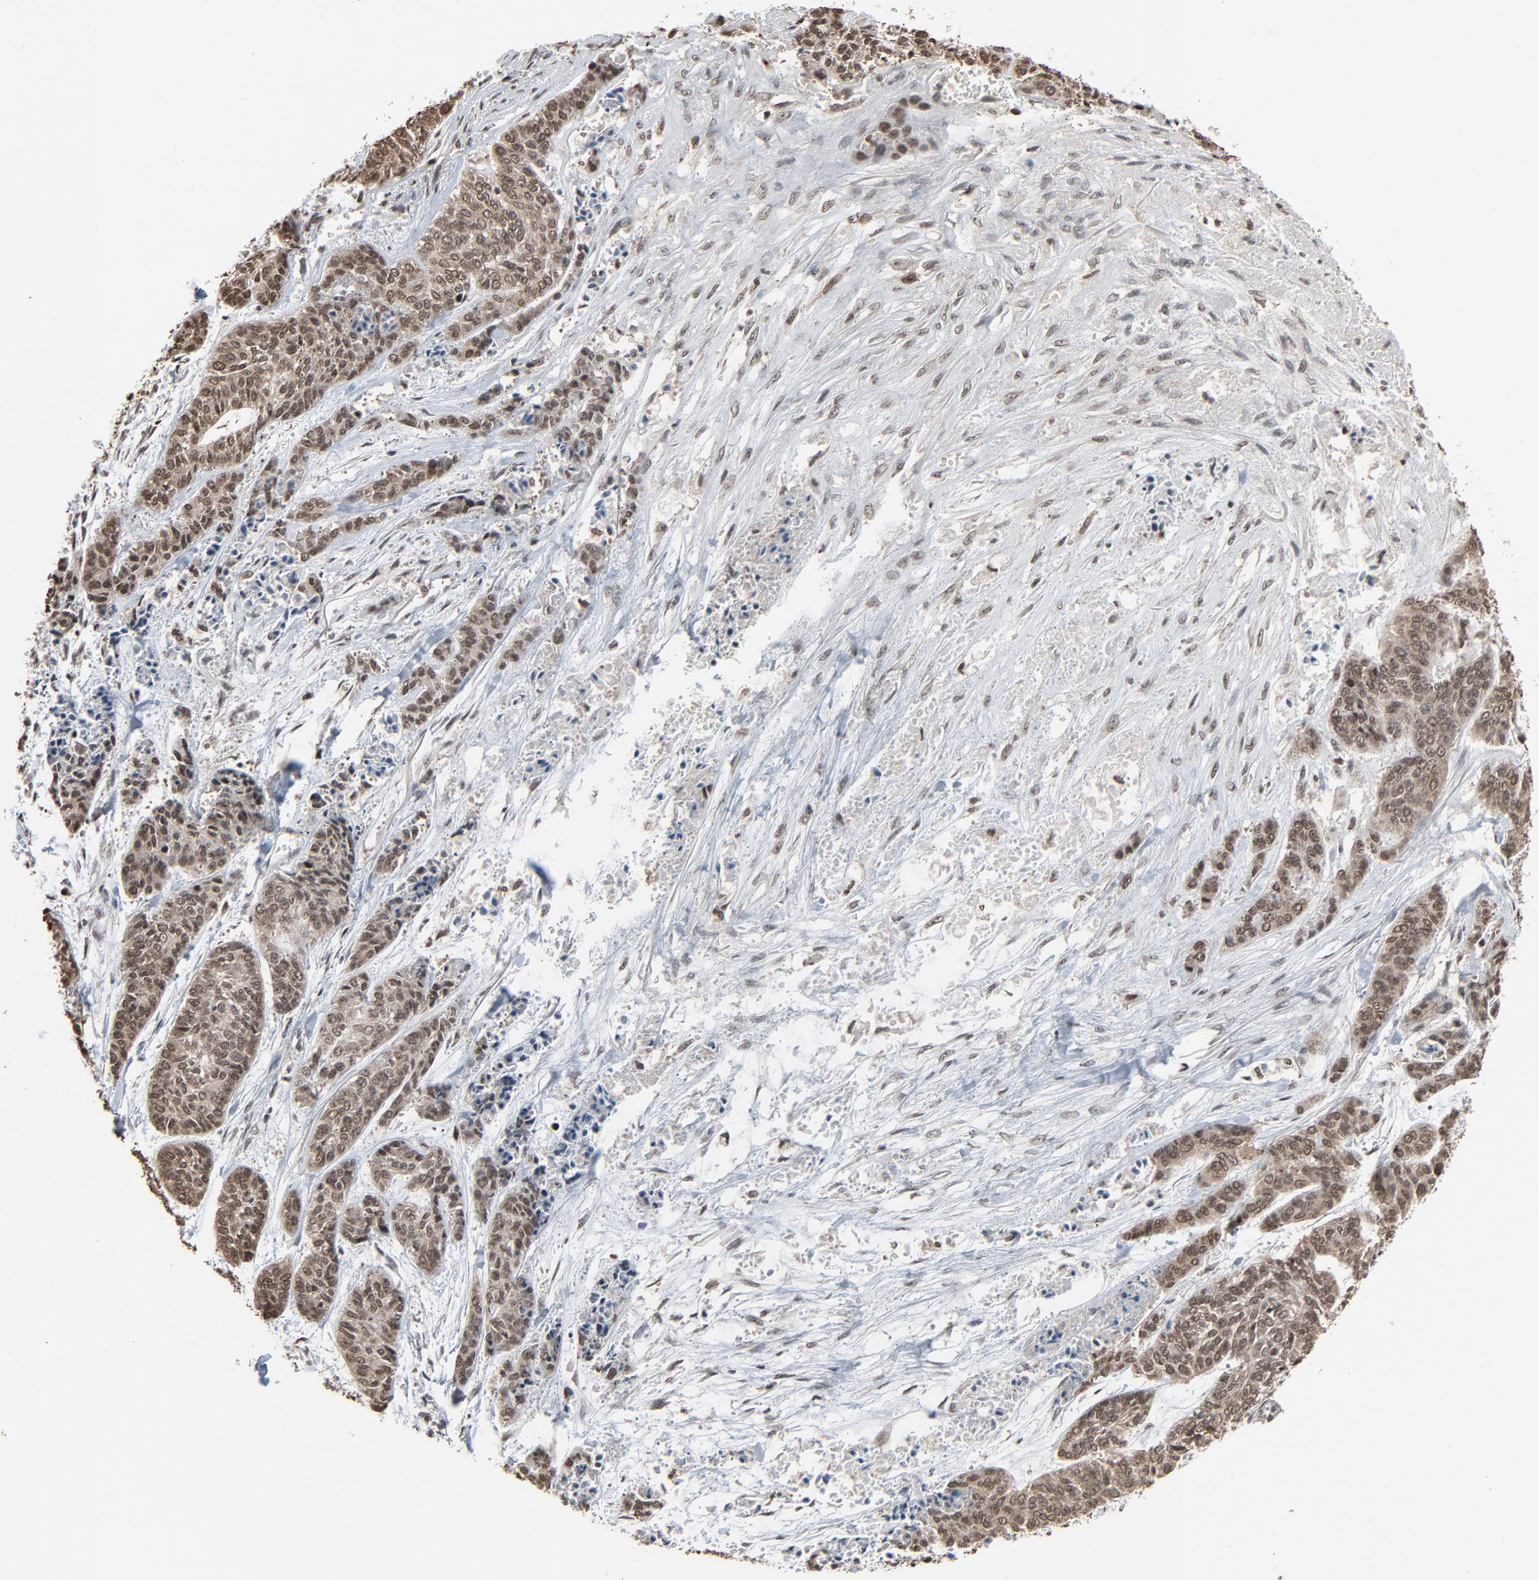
{"staining": {"intensity": "moderate", "quantity": ">75%", "location": "cytoplasmic/membranous,nuclear"}, "tissue": "skin cancer", "cell_type": "Tumor cells", "image_type": "cancer", "snomed": [{"axis": "morphology", "description": "Basal cell carcinoma"}, {"axis": "topography", "description": "Skin"}], "caption": "Protein expression analysis of skin cancer reveals moderate cytoplasmic/membranous and nuclear staining in approximately >75% of tumor cells.", "gene": "RPS6KA3", "patient": {"sex": "female", "age": 64}}